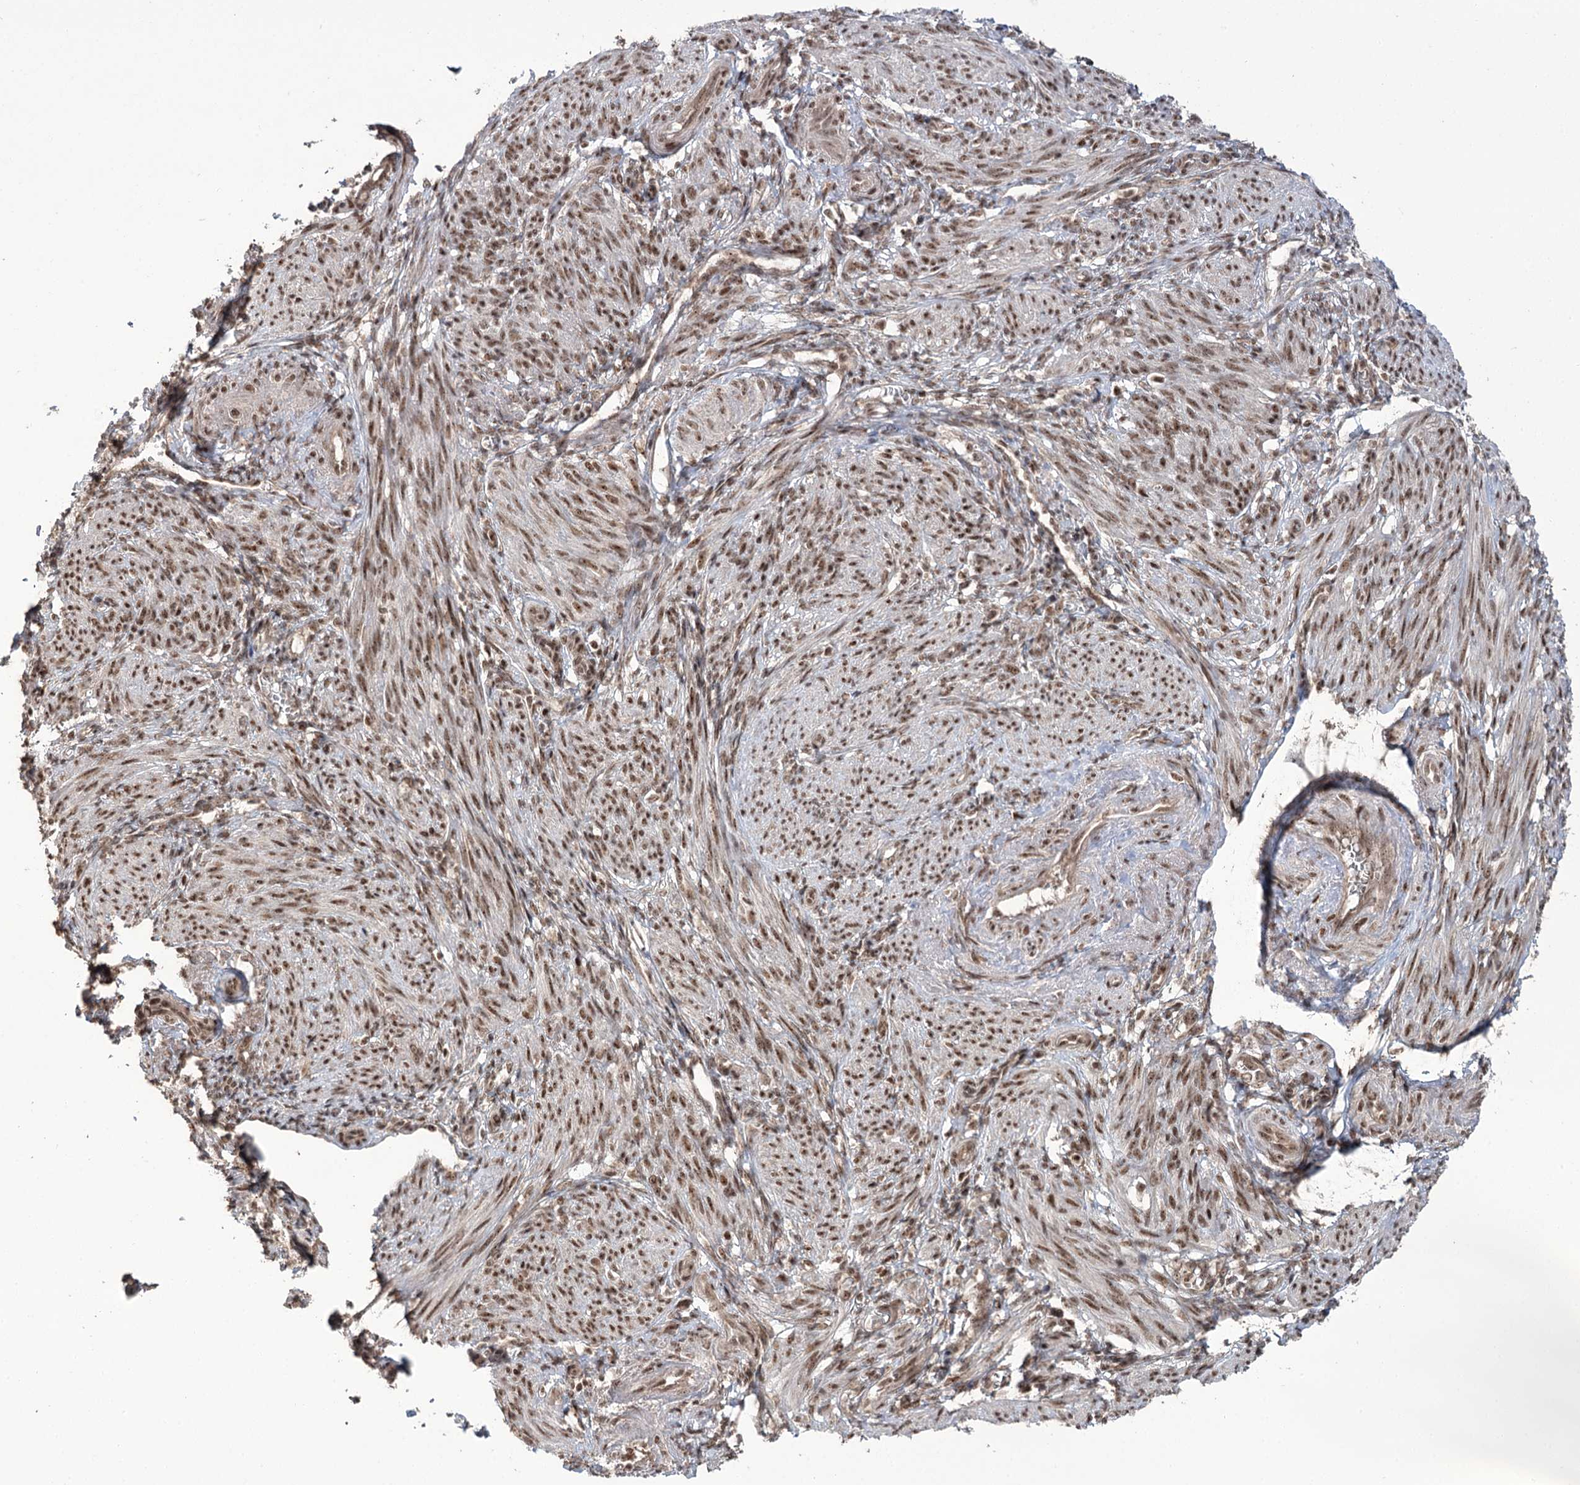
{"staining": {"intensity": "moderate", "quantity": ">75%", "location": "nuclear"}, "tissue": "smooth muscle", "cell_type": "Smooth muscle cells", "image_type": "normal", "snomed": [{"axis": "morphology", "description": "Normal tissue, NOS"}, {"axis": "topography", "description": "Smooth muscle"}], "caption": "A medium amount of moderate nuclear expression is identified in about >75% of smooth muscle cells in normal smooth muscle. Nuclei are stained in blue.", "gene": "ERCC3", "patient": {"sex": "female", "age": 39}}